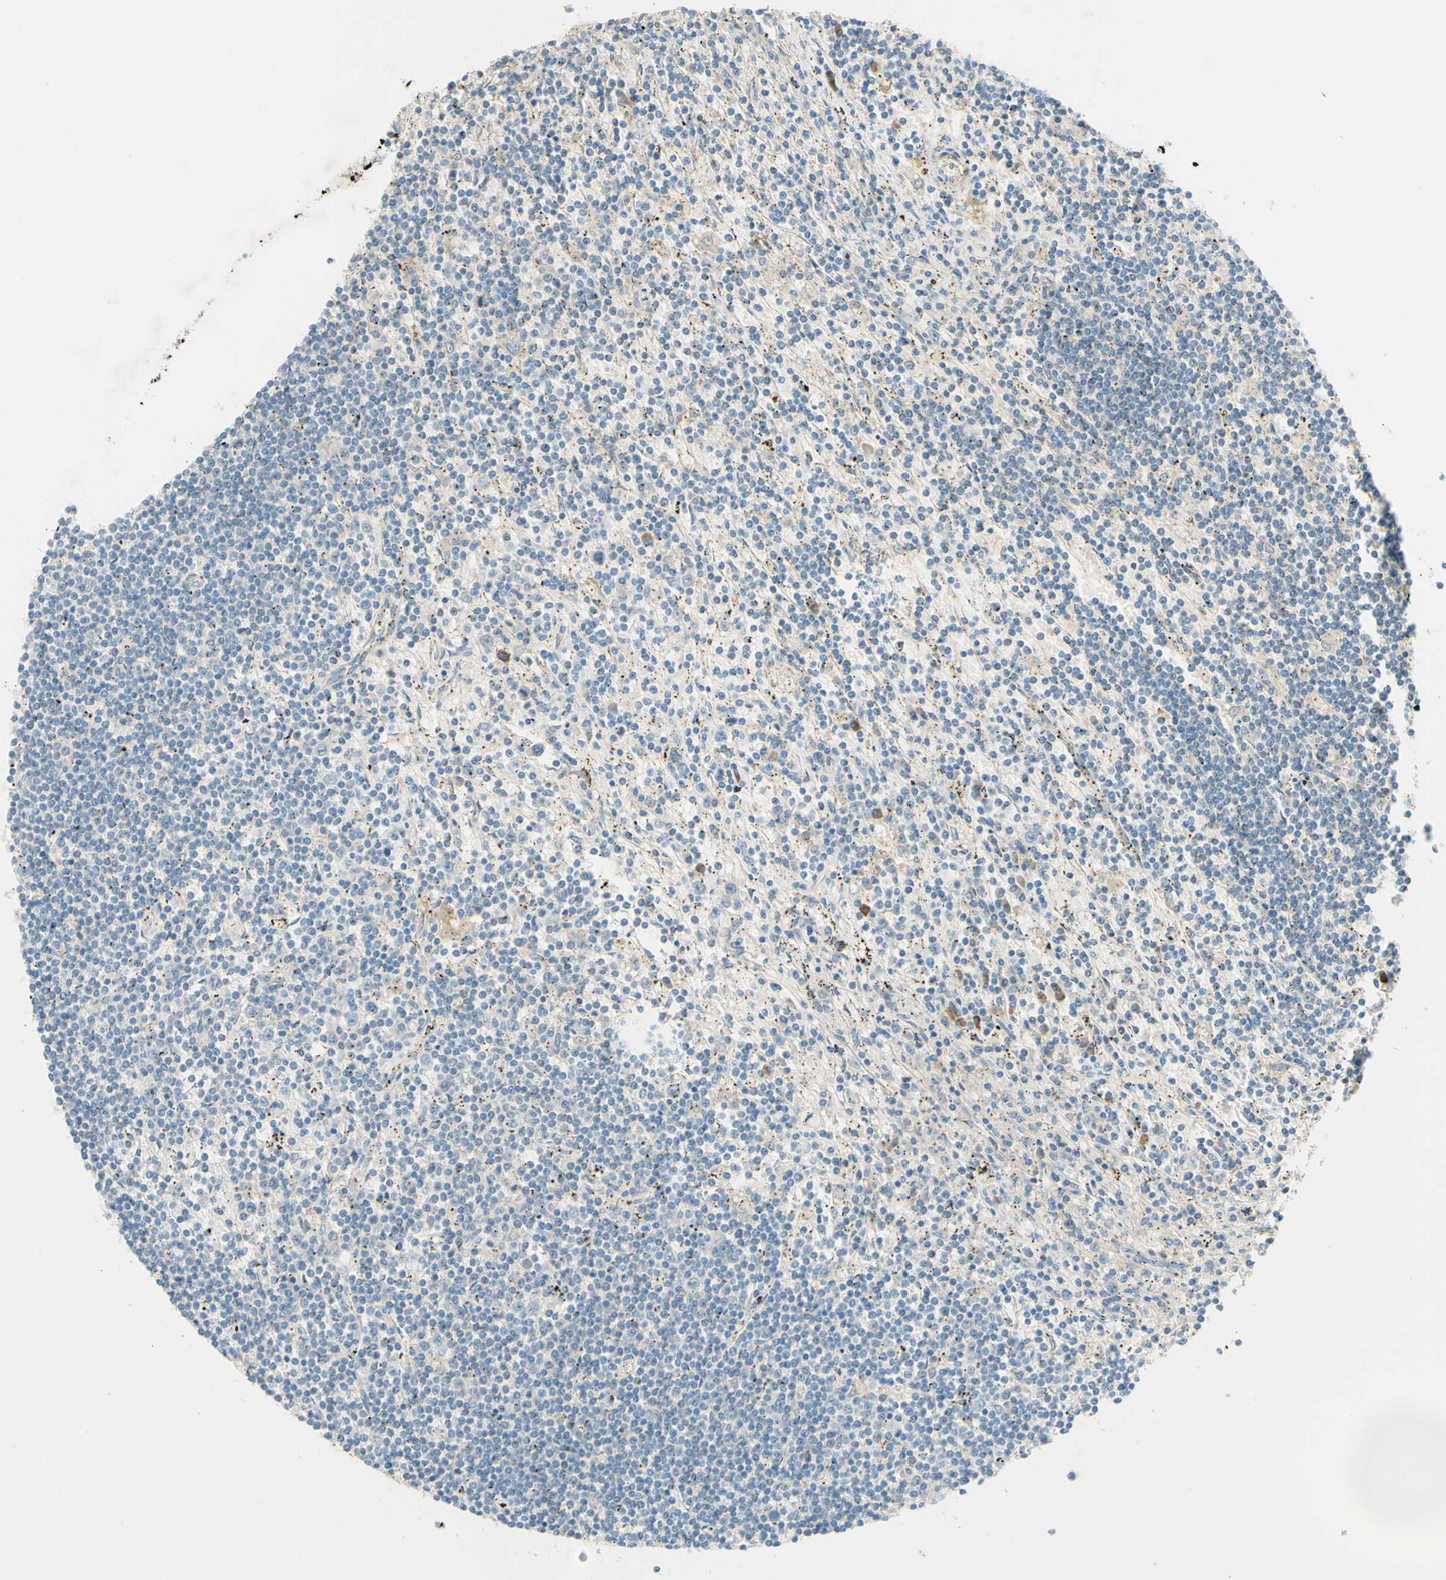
{"staining": {"intensity": "weak", "quantity": "<25%", "location": "cytoplasmic/membranous"}, "tissue": "lymphoma", "cell_type": "Tumor cells", "image_type": "cancer", "snomed": [{"axis": "morphology", "description": "Malignant lymphoma, non-Hodgkin's type, Low grade"}, {"axis": "topography", "description": "Spleen"}], "caption": "This is an immunohistochemistry (IHC) histopathology image of low-grade malignant lymphoma, non-Hodgkin's type. There is no staining in tumor cells.", "gene": "IL2", "patient": {"sex": "male", "age": 76}}